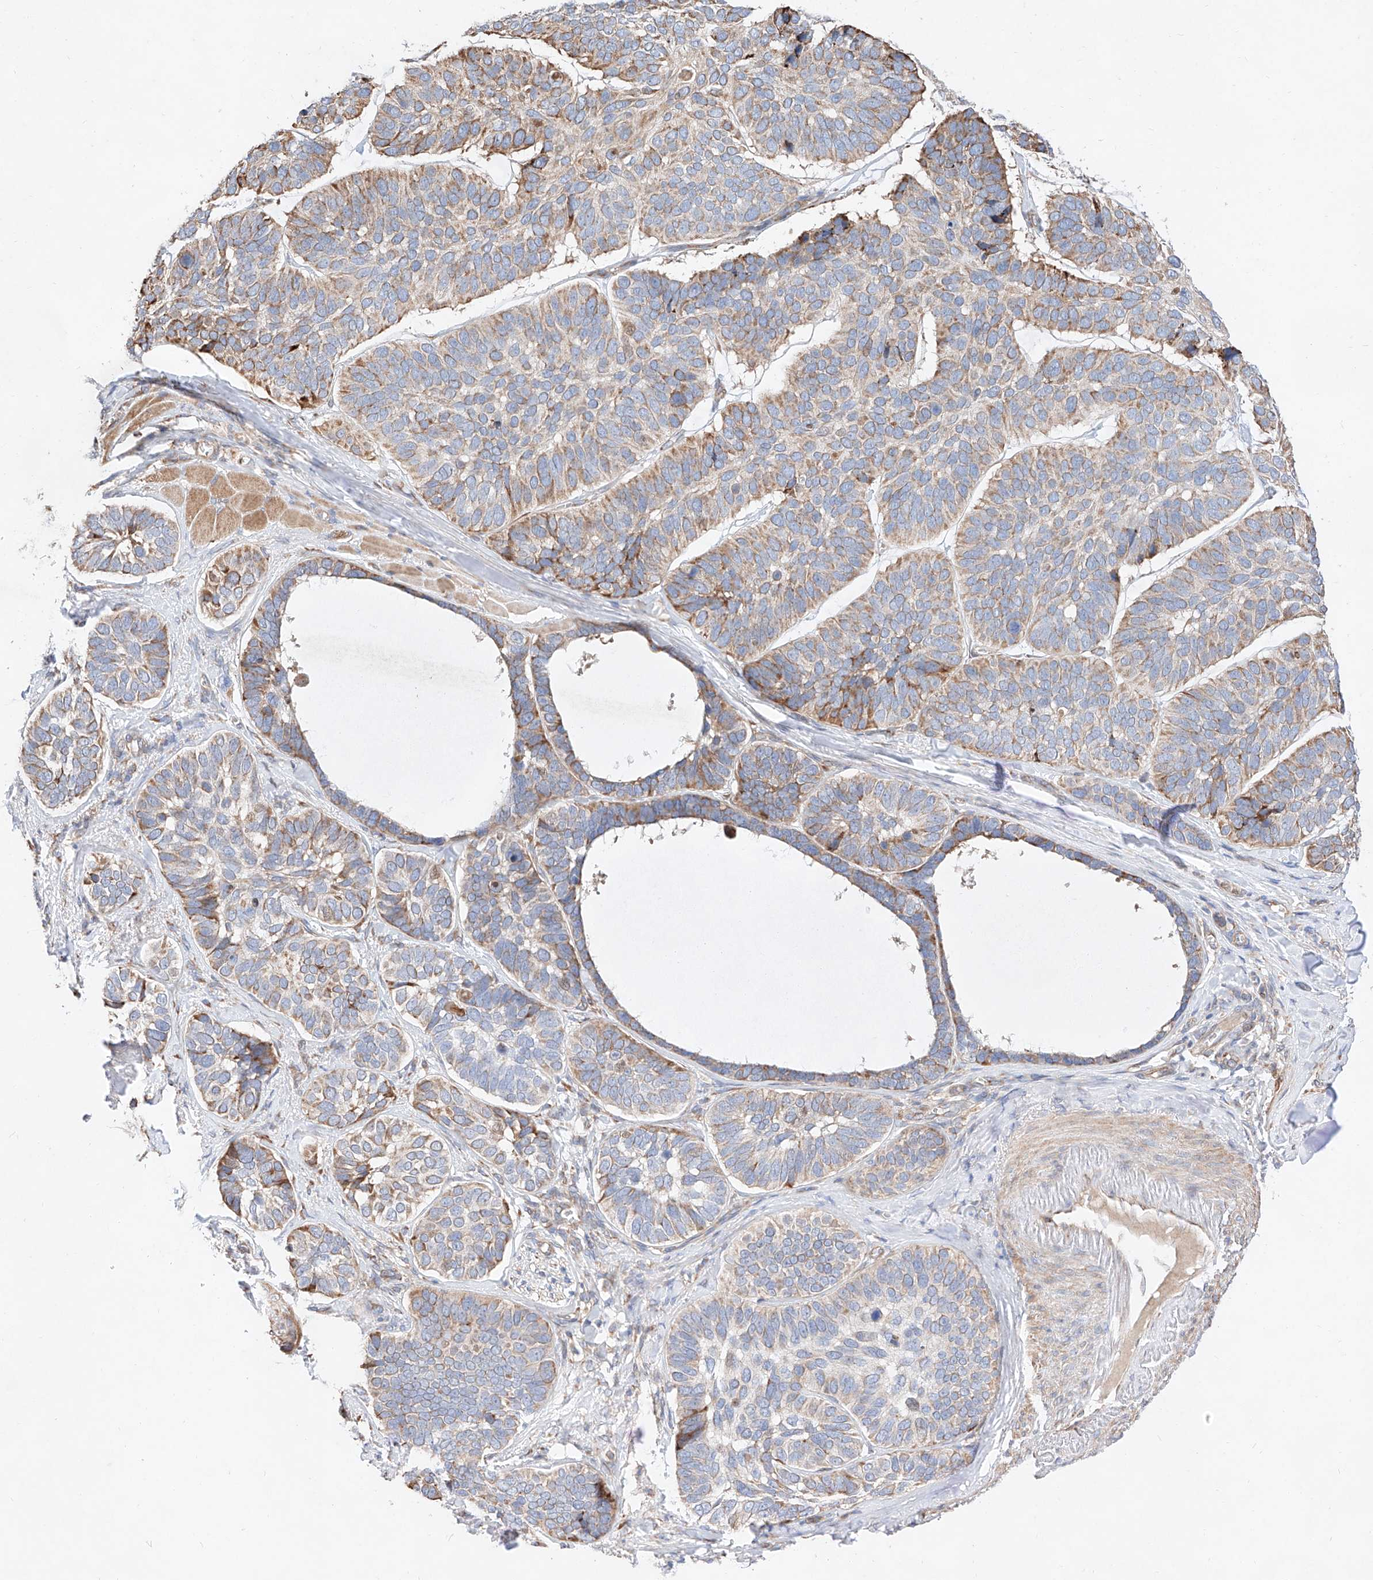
{"staining": {"intensity": "moderate", "quantity": "25%-75%", "location": "cytoplasmic/membranous"}, "tissue": "skin cancer", "cell_type": "Tumor cells", "image_type": "cancer", "snomed": [{"axis": "morphology", "description": "Basal cell carcinoma"}, {"axis": "topography", "description": "Skin"}], "caption": "Immunohistochemical staining of basal cell carcinoma (skin) reveals medium levels of moderate cytoplasmic/membranous staining in about 25%-75% of tumor cells. (DAB IHC with brightfield microscopy, high magnification).", "gene": "ATP9B", "patient": {"sex": "male", "age": 62}}